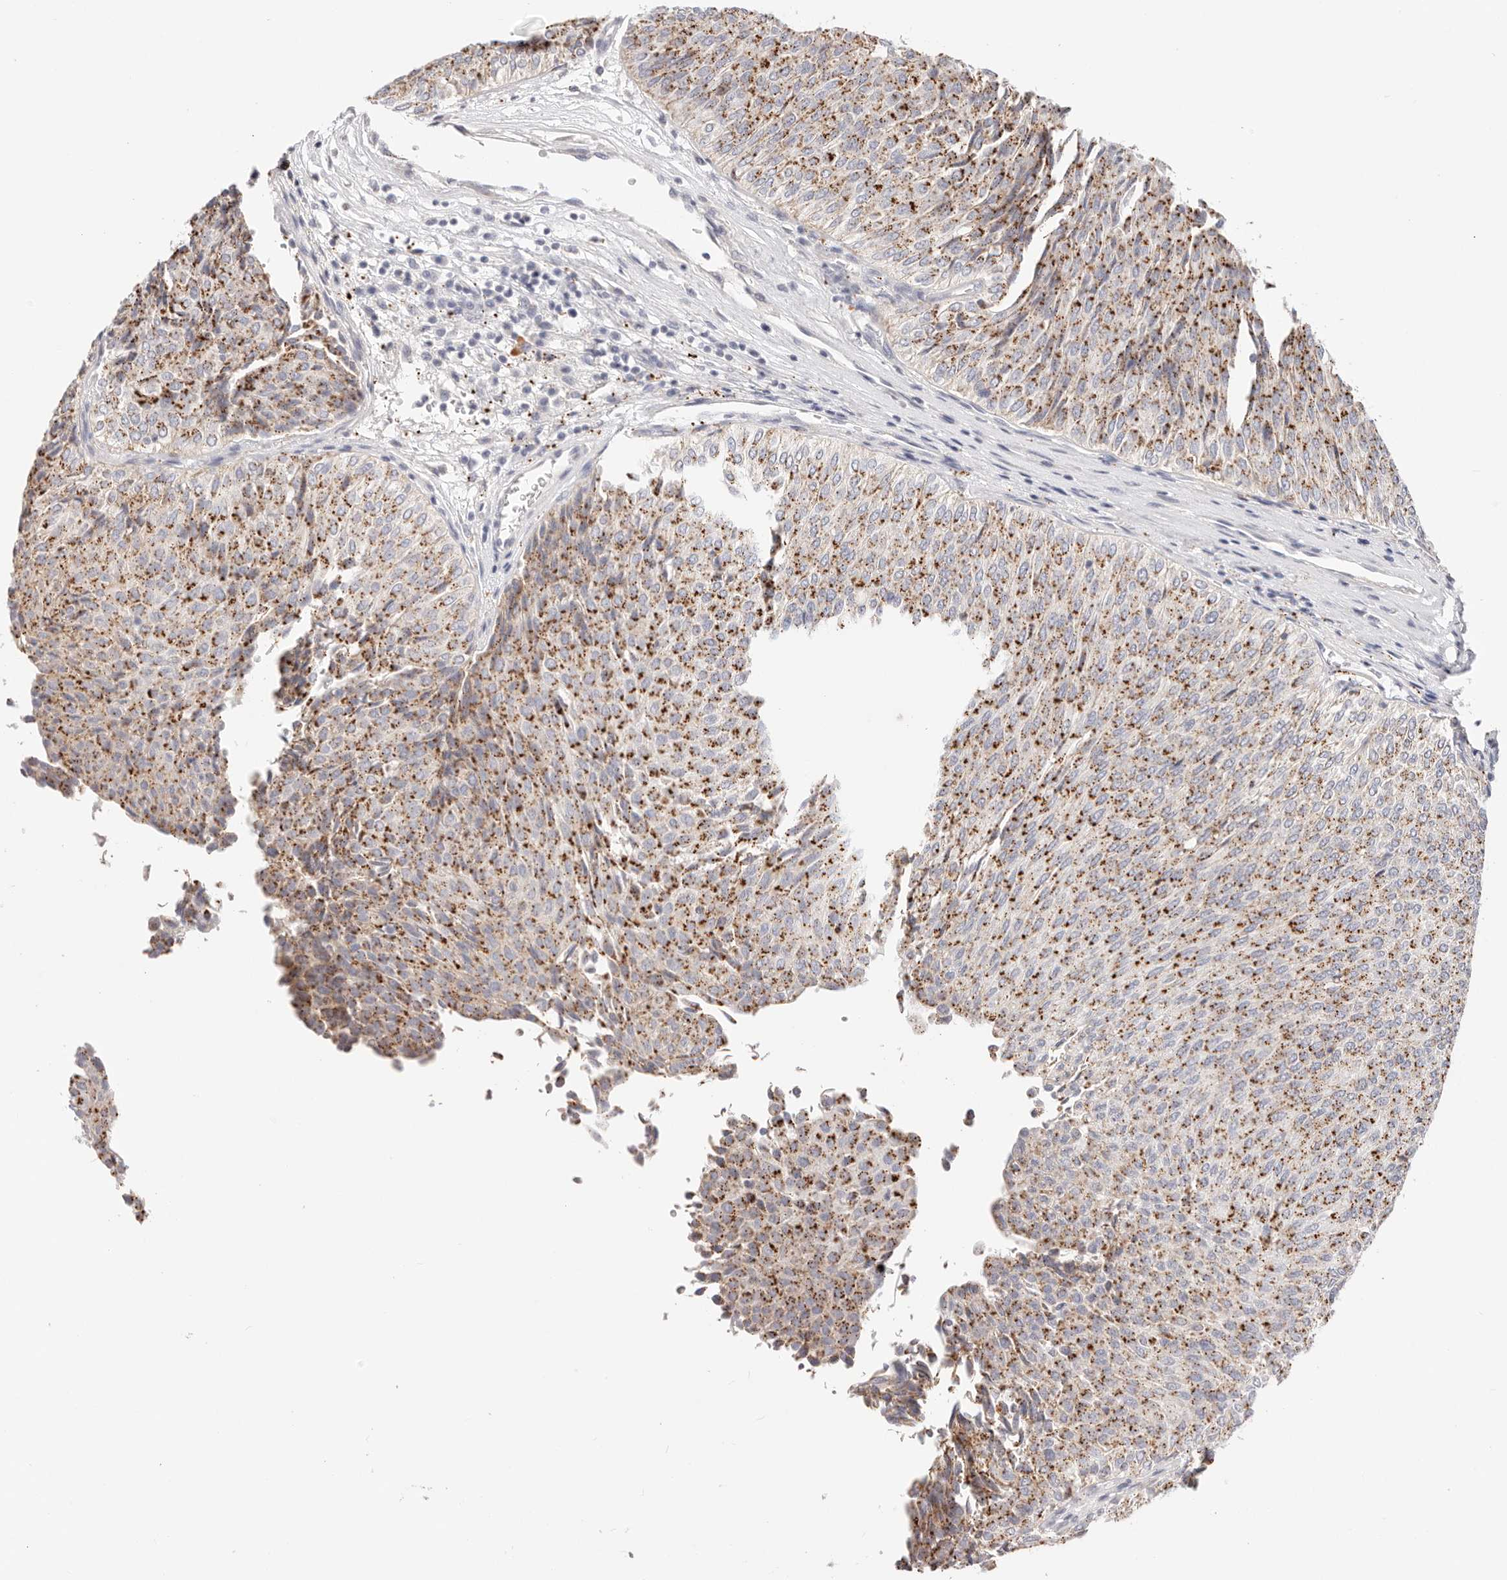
{"staining": {"intensity": "moderate", "quantity": "25%-75%", "location": "cytoplasmic/membranous"}, "tissue": "urothelial cancer", "cell_type": "Tumor cells", "image_type": "cancer", "snomed": [{"axis": "morphology", "description": "Urothelial carcinoma, Low grade"}, {"axis": "topography", "description": "Urinary bladder"}], "caption": "Protein expression analysis of low-grade urothelial carcinoma demonstrates moderate cytoplasmic/membranous positivity in approximately 25%-75% of tumor cells. (IHC, brightfield microscopy, high magnification).", "gene": "STKLD1", "patient": {"sex": "male", "age": 78}}